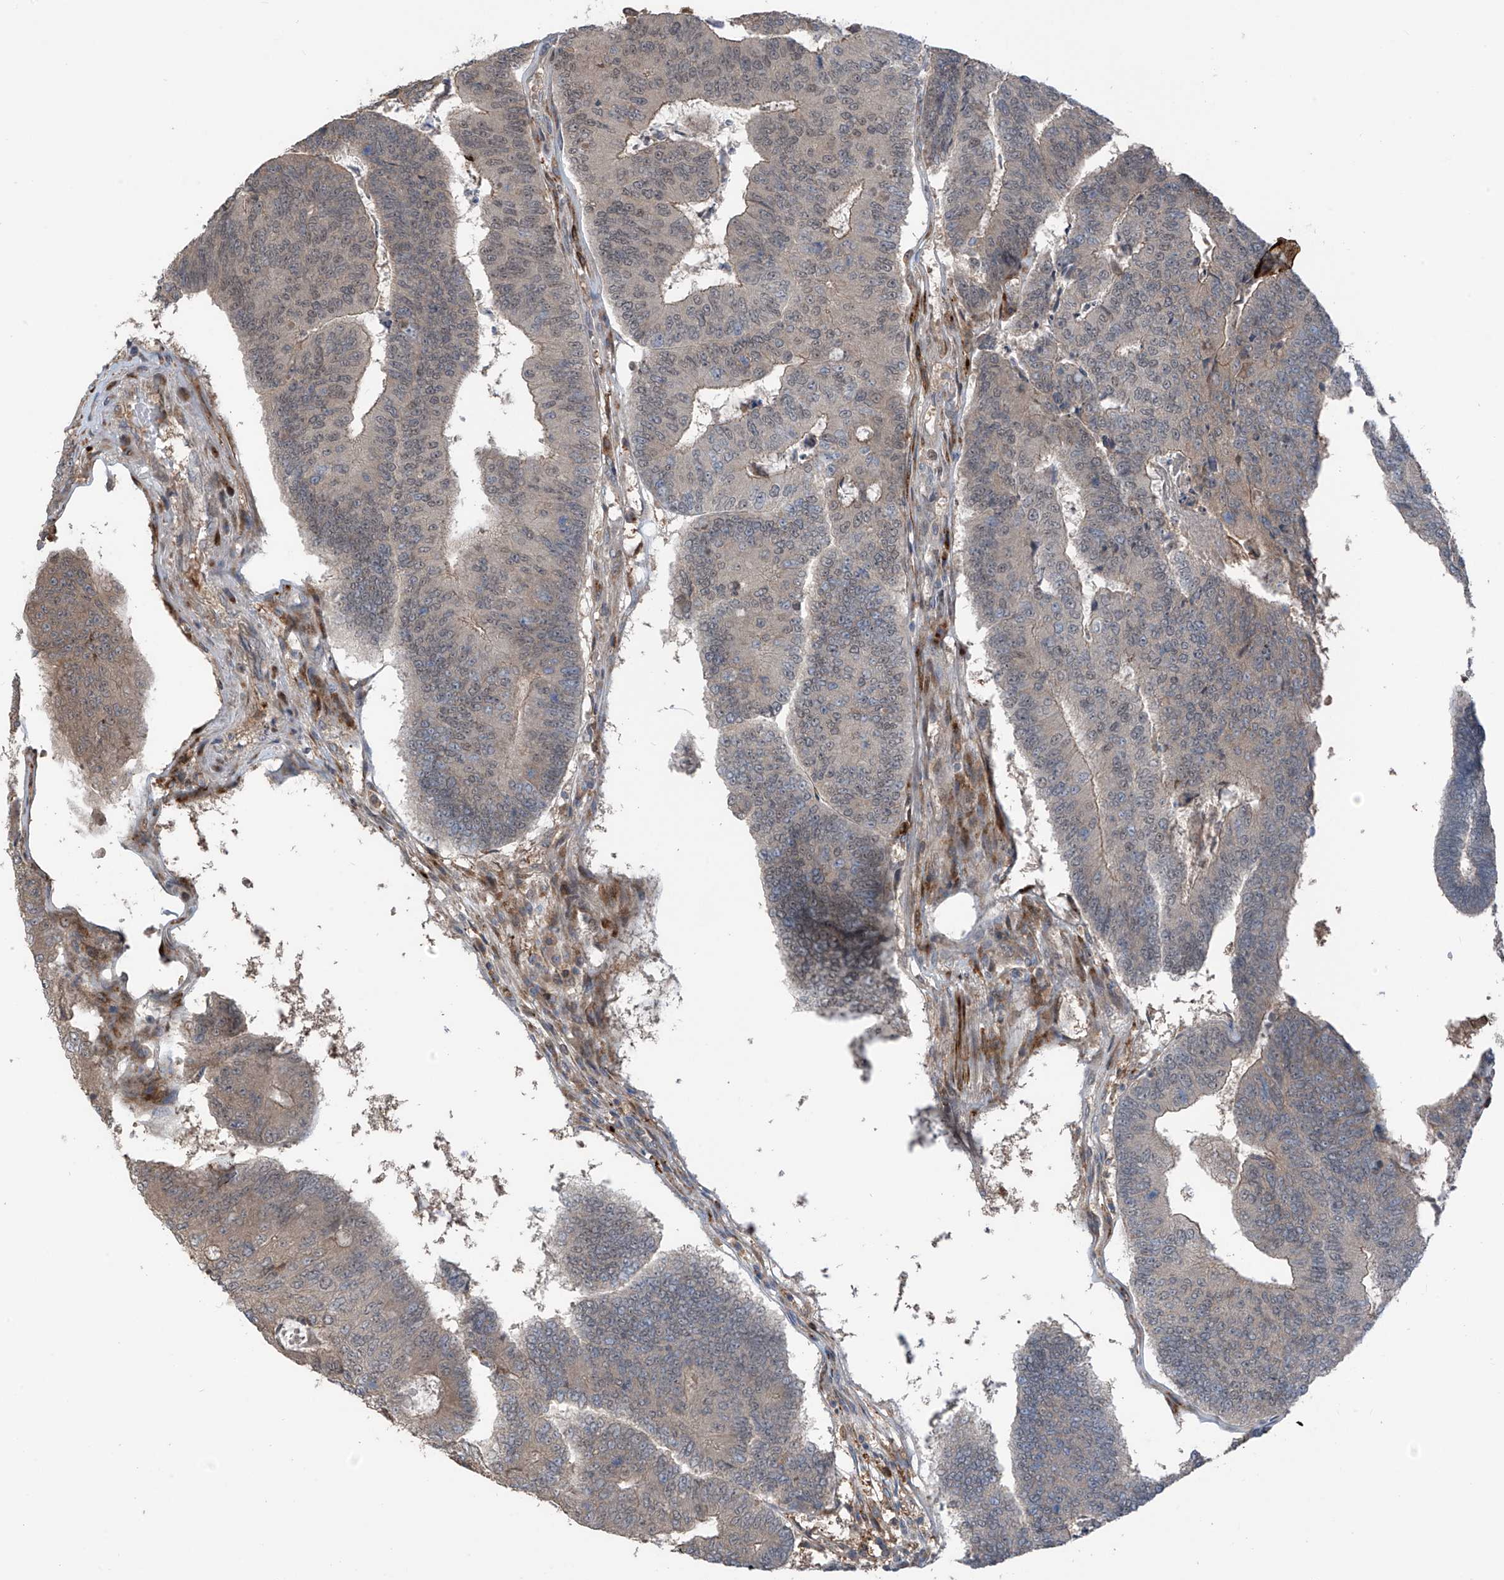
{"staining": {"intensity": "moderate", "quantity": "<25%", "location": "cytoplasmic/membranous,nuclear"}, "tissue": "colorectal cancer", "cell_type": "Tumor cells", "image_type": "cancer", "snomed": [{"axis": "morphology", "description": "Adenocarcinoma, NOS"}, {"axis": "topography", "description": "Colon"}], "caption": "Immunohistochemical staining of human colorectal adenocarcinoma displays moderate cytoplasmic/membranous and nuclear protein staining in approximately <25% of tumor cells.", "gene": "SAMD3", "patient": {"sex": "female", "age": 67}}